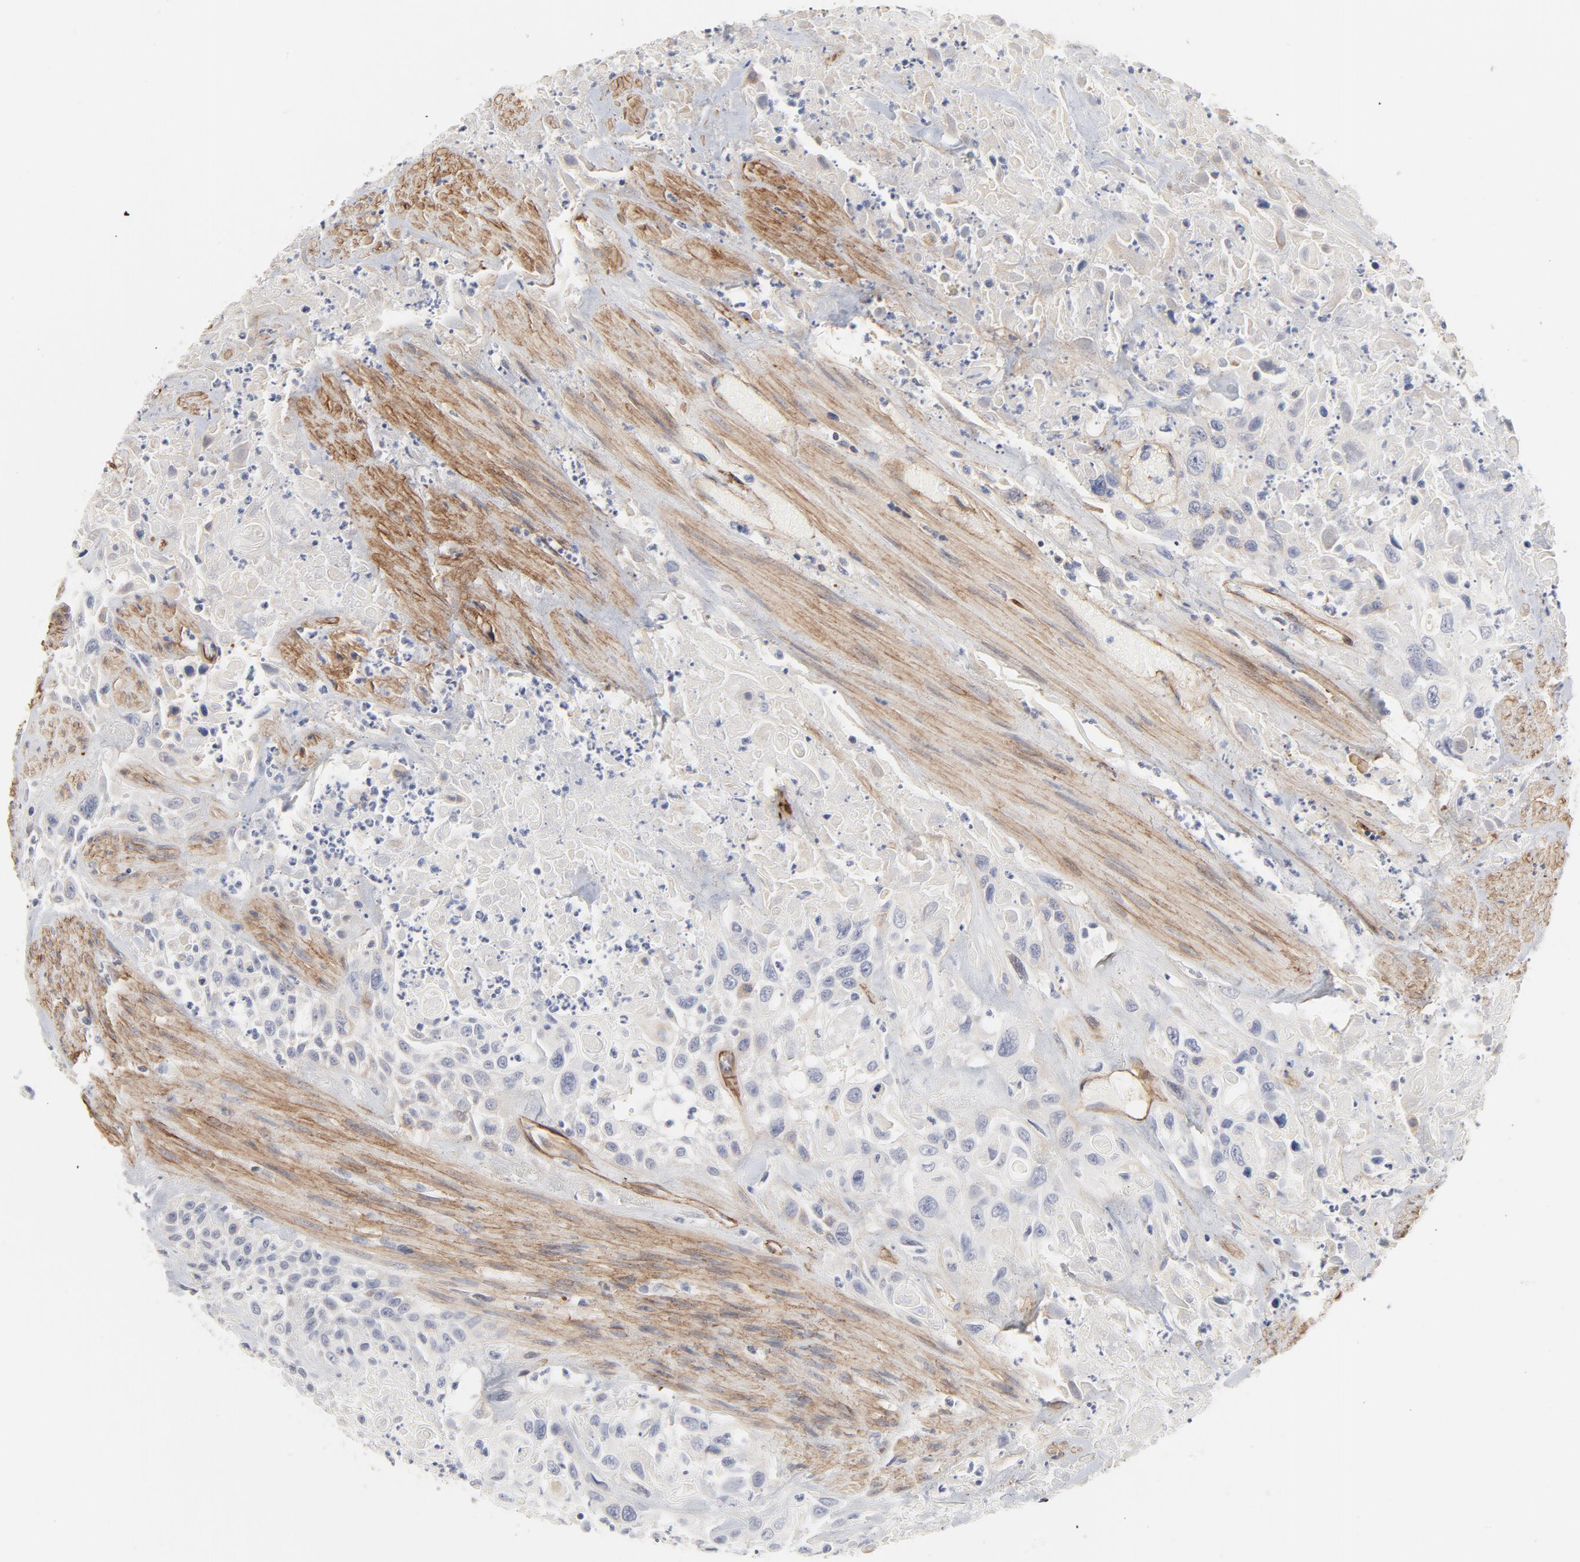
{"staining": {"intensity": "negative", "quantity": "none", "location": "none"}, "tissue": "urothelial cancer", "cell_type": "Tumor cells", "image_type": "cancer", "snomed": [{"axis": "morphology", "description": "Urothelial carcinoma, High grade"}, {"axis": "topography", "description": "Urinary bladder"}], "caption": "The immunohistochemistry histopathology image has no significant staining in tumor cells of high-grade urothelial carcinoma tissue.", "gene": "MAGED4", "patient": {"sex": "female", "age": 84}}